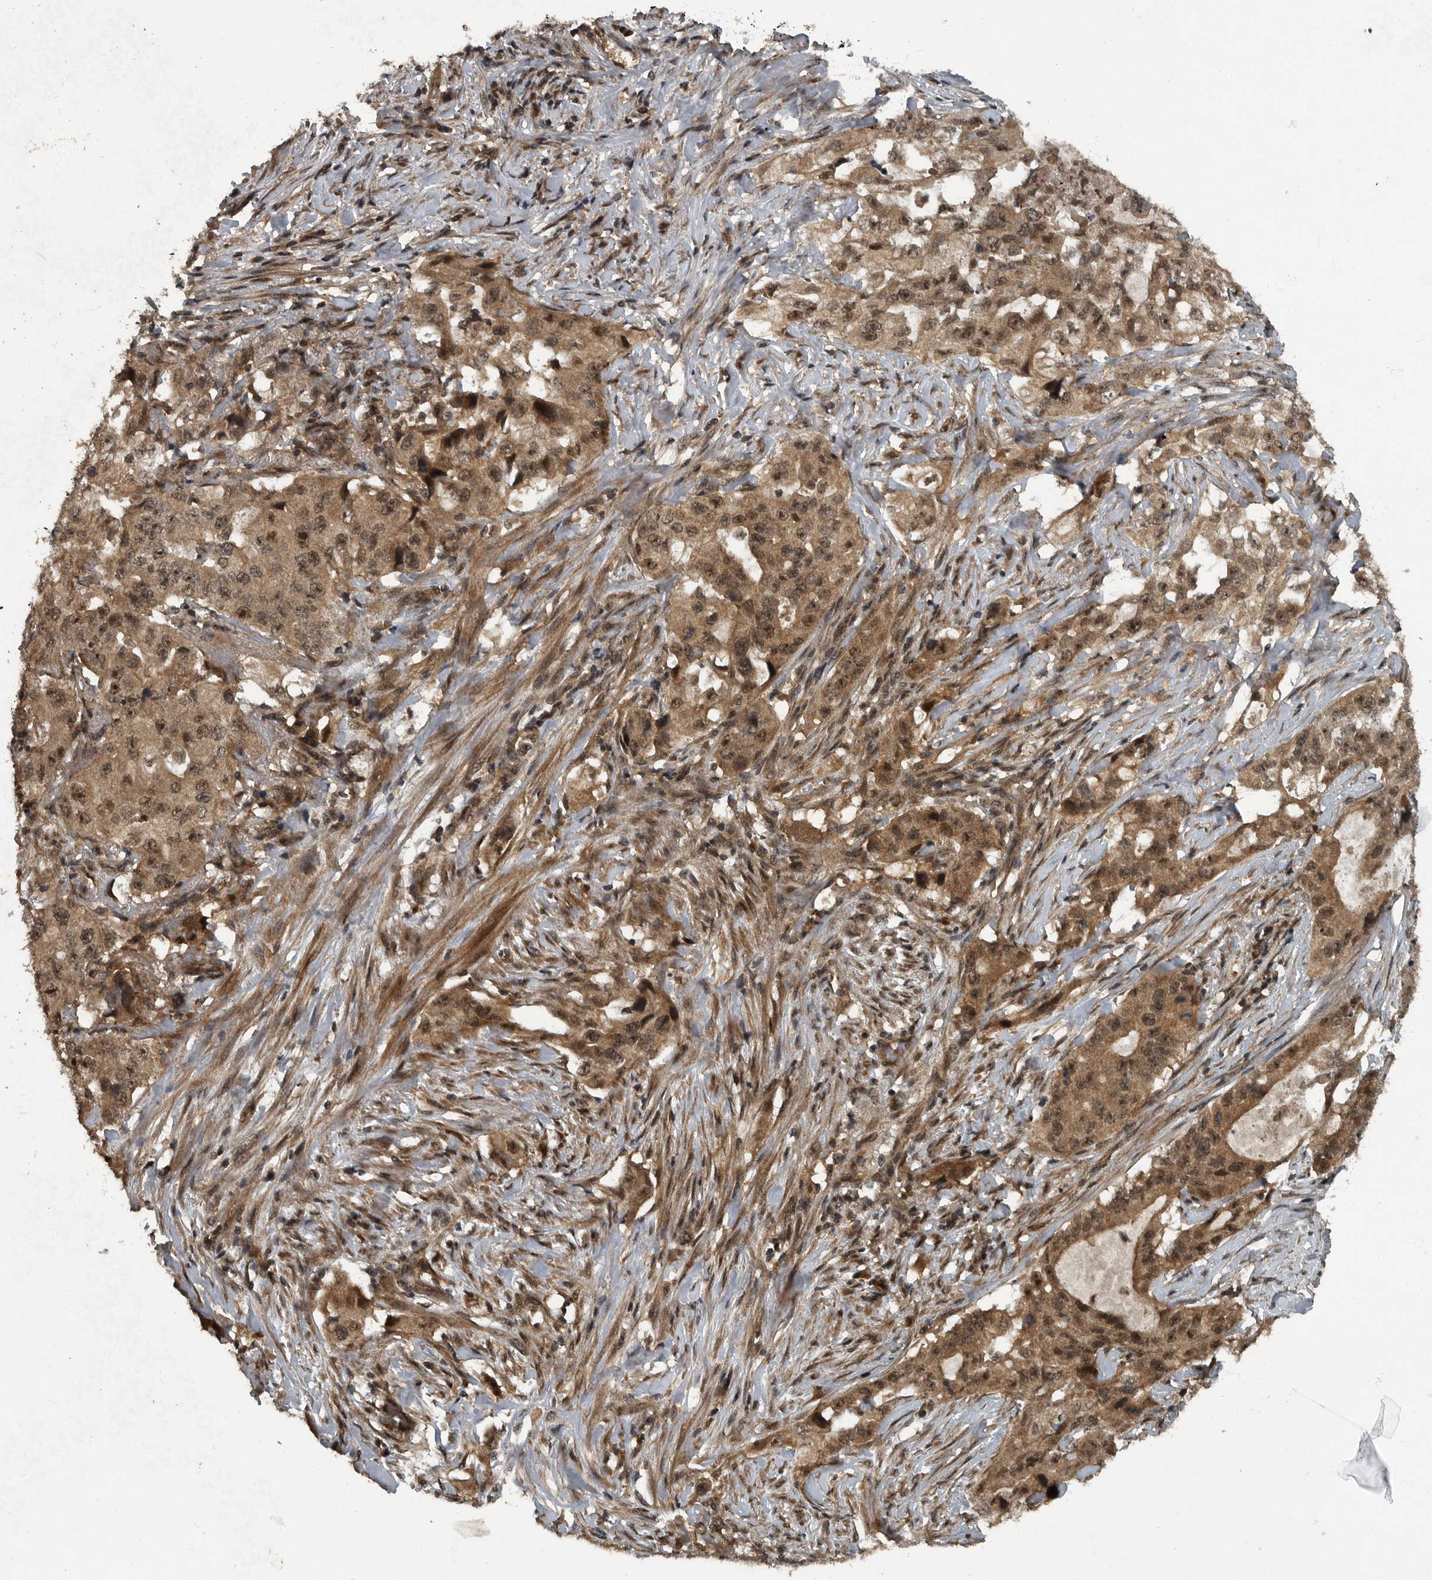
{"staining": {"intensity": "moderate", "quantity": ">75%", "location": "cytoplasmic/membranous,nuclear"}, "tissue": "lung cancer", "cell_type": "Tumor cells", "image_type": "cancer", "snomed": [{"axis": "morphology", "description": "Adenocarcinoma, NOS"}, {"axis": "topography", "description": "Lung"}], "caption": "Immunohistochemical staining of human lung cancer exhibits medium levels of moderate cytoplasmic/membranous and nuclear staining in about >75% of tumor cells. The staining is performed using DAB (3,3'-diaminobenzidine) brown chromogen to label protein expression. The nuclei are counter-stained blue using hematoxylin.", "gene": "FOXO1", "patient": {"sex": "female", "age": 51}}